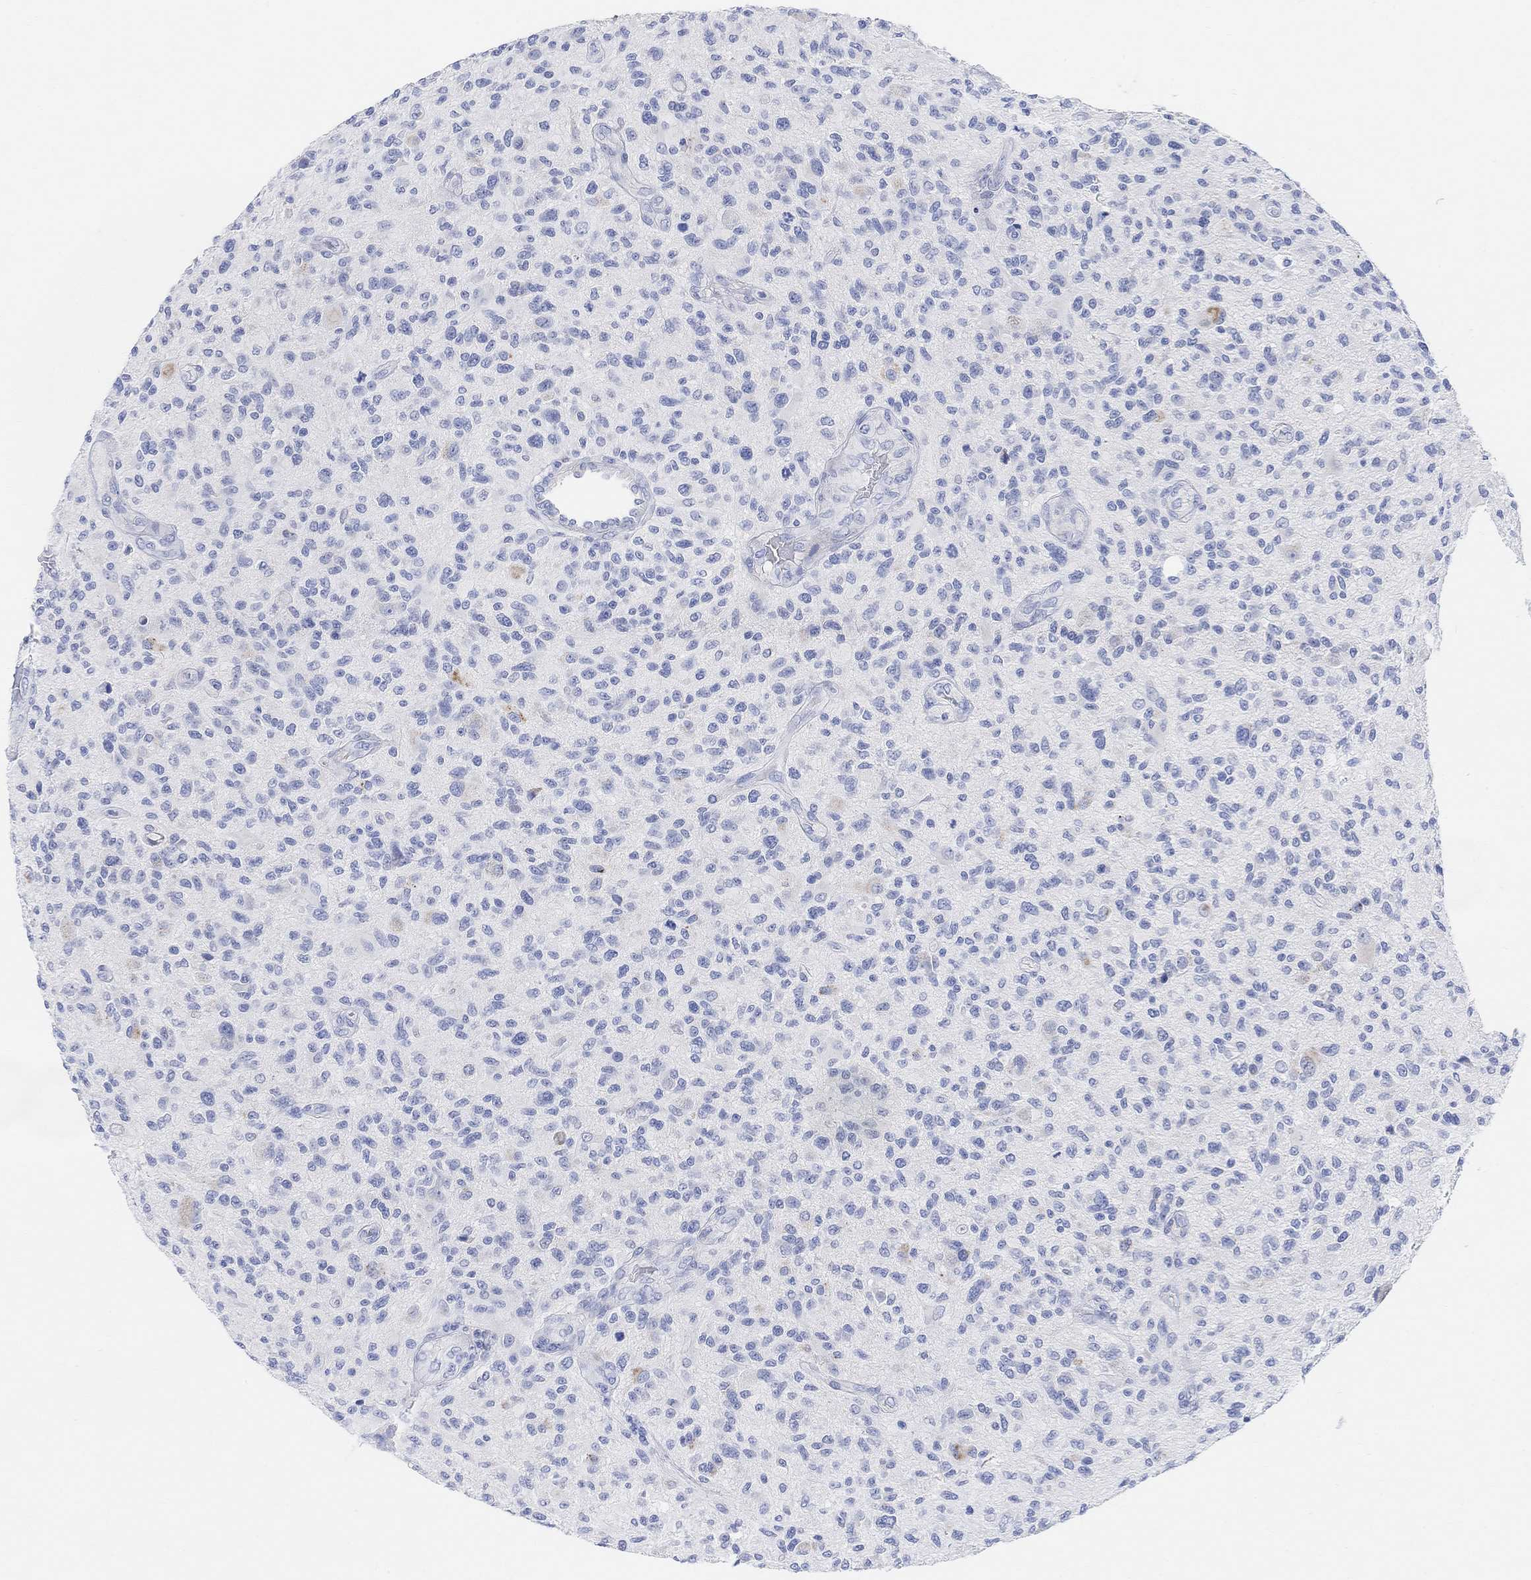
{"staining": {"intensity": "negative", "quantity": "none", "location": "none"}, "tissue": "glioma", "cell_type": "Tumor cells", "image_type": "cancer", "snomed": [{"axis": "morphology", "description": "Glioma, malignant, High grade"}, {"axis": "topography", "description": "Brain"}], "caption": "Tumor cells show no significant protein staining in glioma. (DAB IHC, high magnification).", "gene": "RETNLB", "patient": {"sex": "male", "age": 47}}